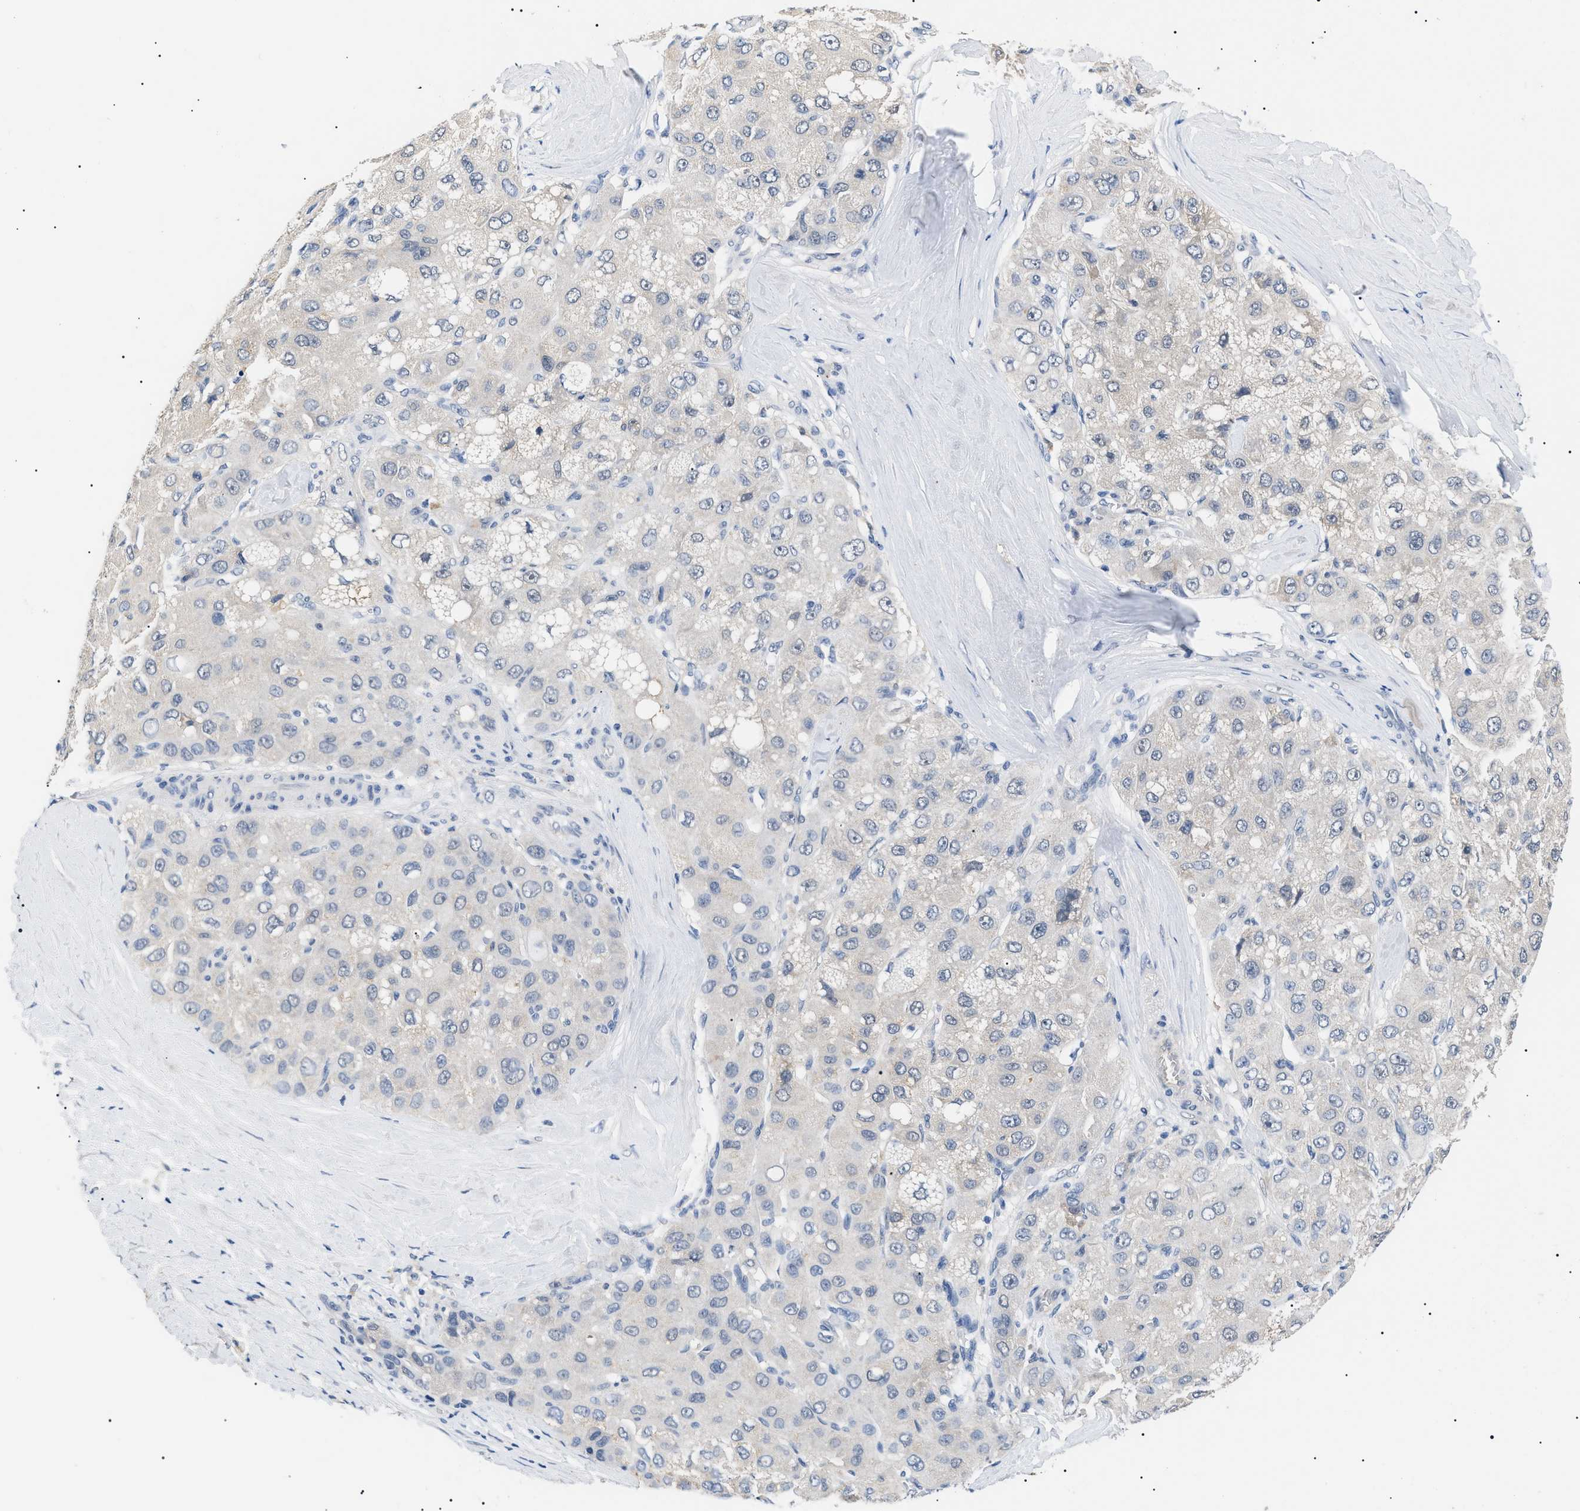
{"staining": {"intensity": "weak", "quantity": "<25%", "location": "cytoplasmic/membranous"}, "tissue": "liver cancer", "cell_type": "Tumor cells", "image_type": "cancer", "snomed": [{"axis": "morphology", "description": "Carcinoma, Hepatocellular, NOS"}, {"axis": "topography", "description": "Liver"}], "caption": "This histopathology image is of liver cancer stained with IHC to label a protein in brown with the nuclei are counter-stained blue. There is no expression in tumor cells.", "gene": "PRRT2", "patient": {"sex": "male", "age": 80}}